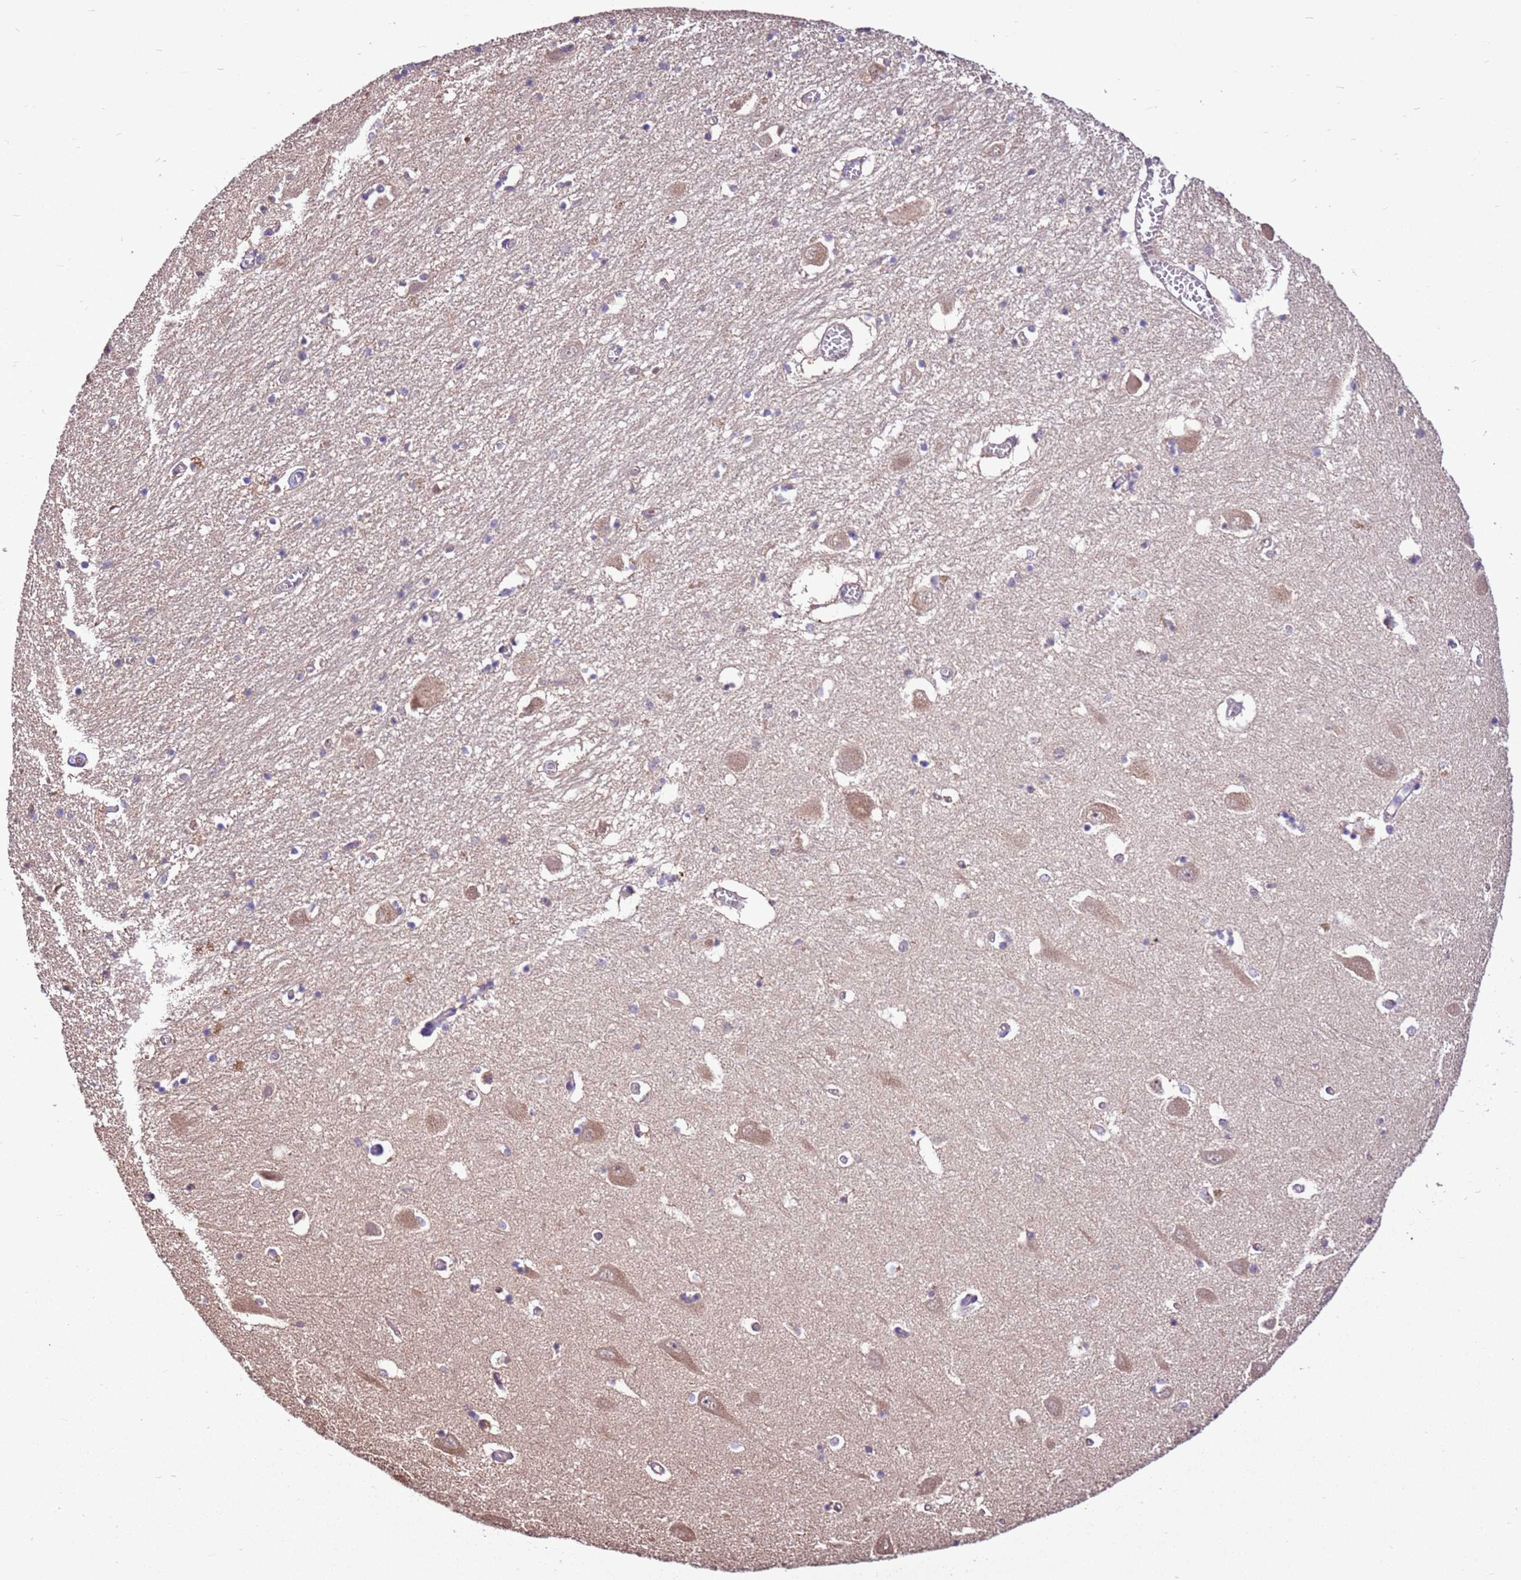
{"staining": {"intensity": "negative", "quantity": "none", "location": "none"}, "tissue": "hippocampus", "cell_type": "Glial cells", "image_type": "normal", "snomed": [{"axis": "morphology", "description": "Normal tissue, NOS"}, {"axis": "topography", "description": "Hippocampus"}], "caption": "High power microscopy image of an IHC micrograph of normal hippocampus, revealing no significant positivity in glial cells. (DAB (3,3'-diaminobenzidine) IHC with hematoxylin counter stain).", "gene": "BBS5", "patient": {"sex": "male", "age": 70}}